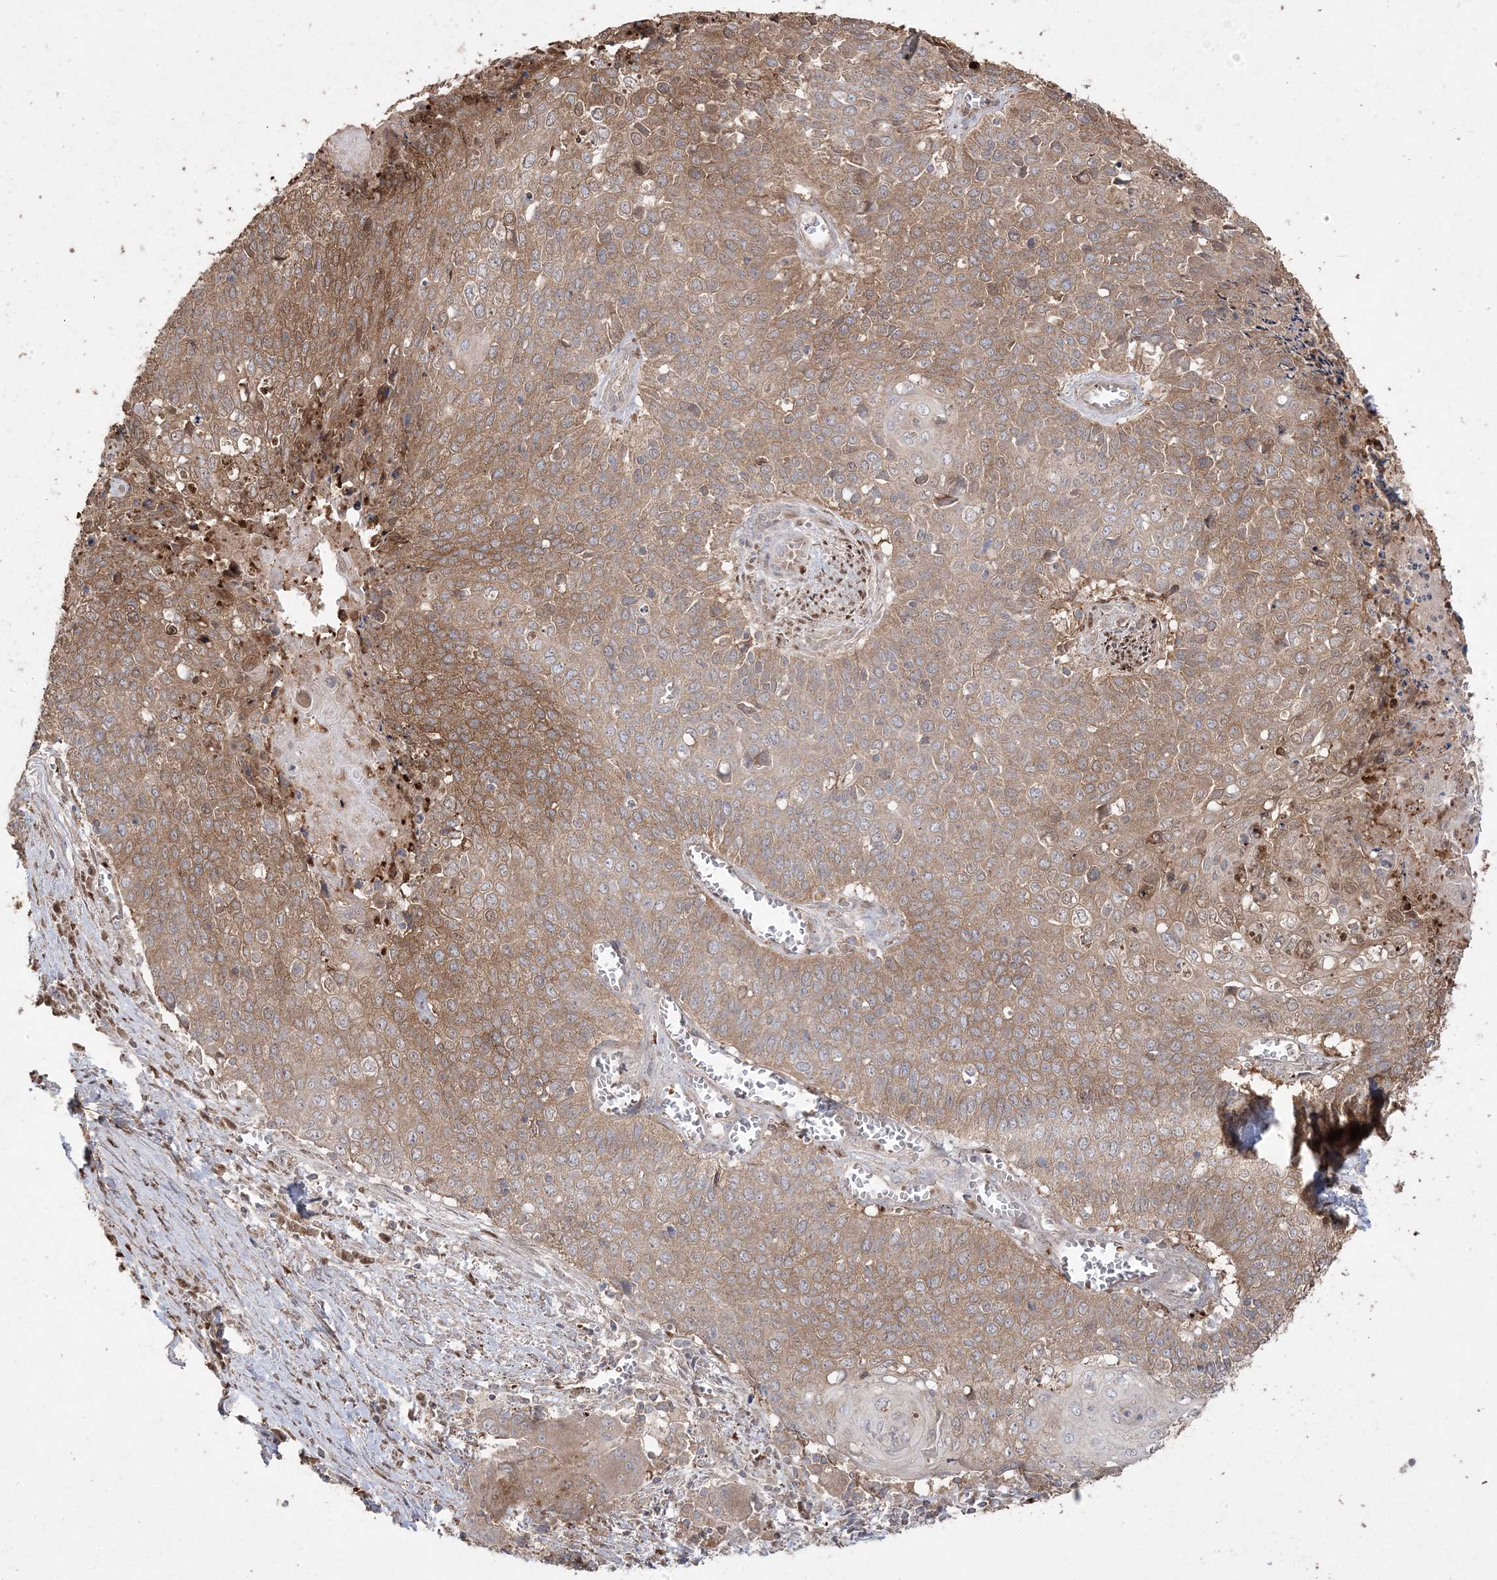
{"staining": {"intensity": "moderate", "quantity": ">75%", "location": "cytoplasmic/membranous"}, "tissue": "cervical cancer", "cell_type": "Tumor cells", "image_type": "cancer", "snomed": [{"axis": "morphology", "description": "Squamous cell carcinoma, NOS"}, {"axis": "topography", "description": "Cervix"}], "caption": "Cervical cancer stained for a protein (brown) shows moderate cytoplasmic/membranous positive expression in approximately >75% of tumor cells.", "gene": "PPOX", "patient": {"sex": "female", "age": 39}}